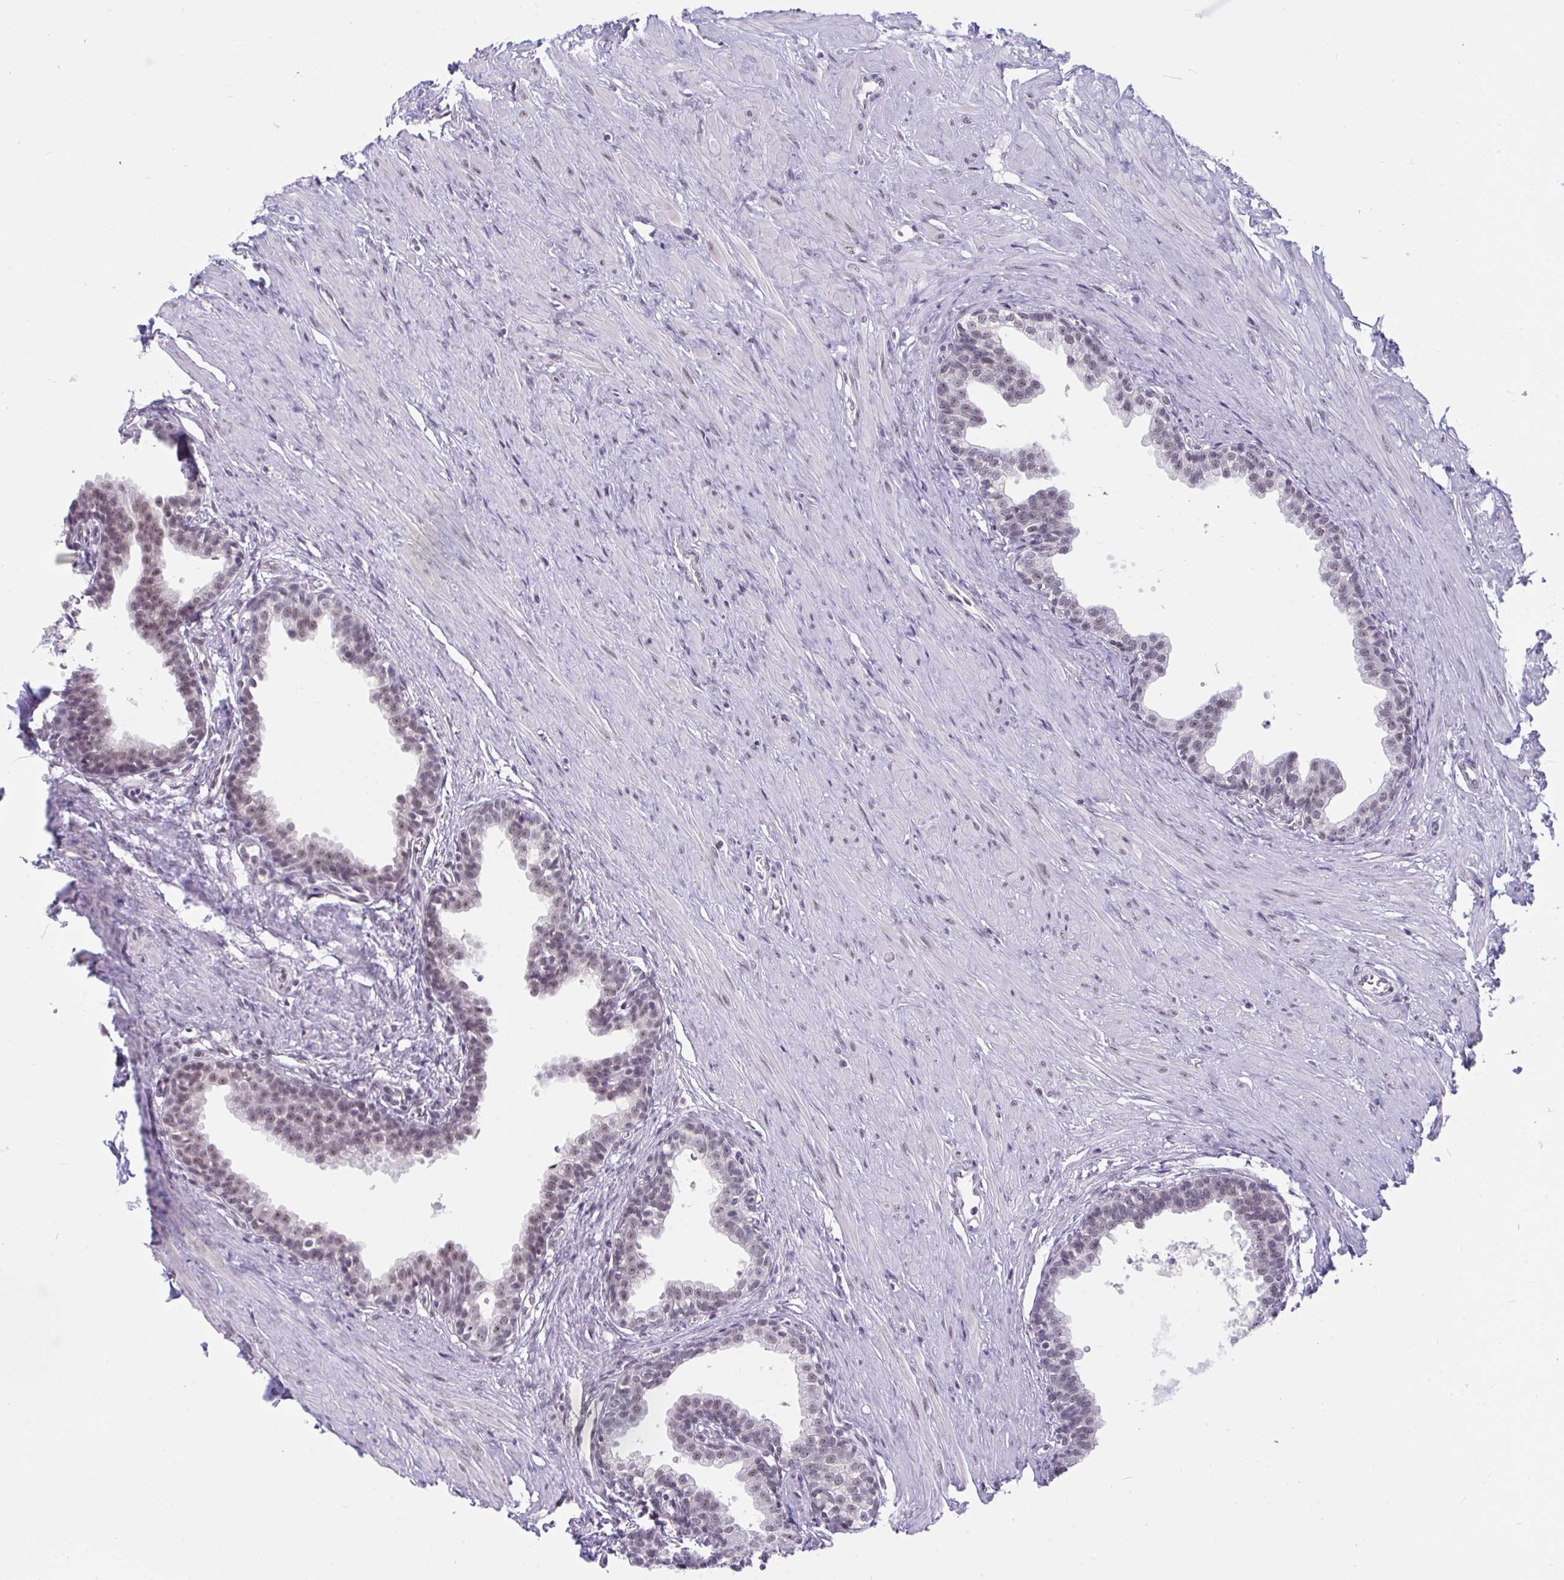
{"staining": {"intensity": "weak", "quantity": "25%-75%", "location": "nuclear"}, "tissue": "prostate", "cell_type": "Glandular cells", "image_type": "normal", "snomed": [{"axis": "morphology", "description": "Normal tissue, NOS"}, {"axis": "topography", "description": "Prostate"}, {"axis": "topography", "description": "Peripheral nerve tissue"}], "caption": "This micrograph reveals immunohistochemistry staining of normal human prostate, with low weak nuclear staining in approximately 25%-75% of glandular cells.", "gene": "PRR14", "patient": {"sex": "male", "age": 55}}